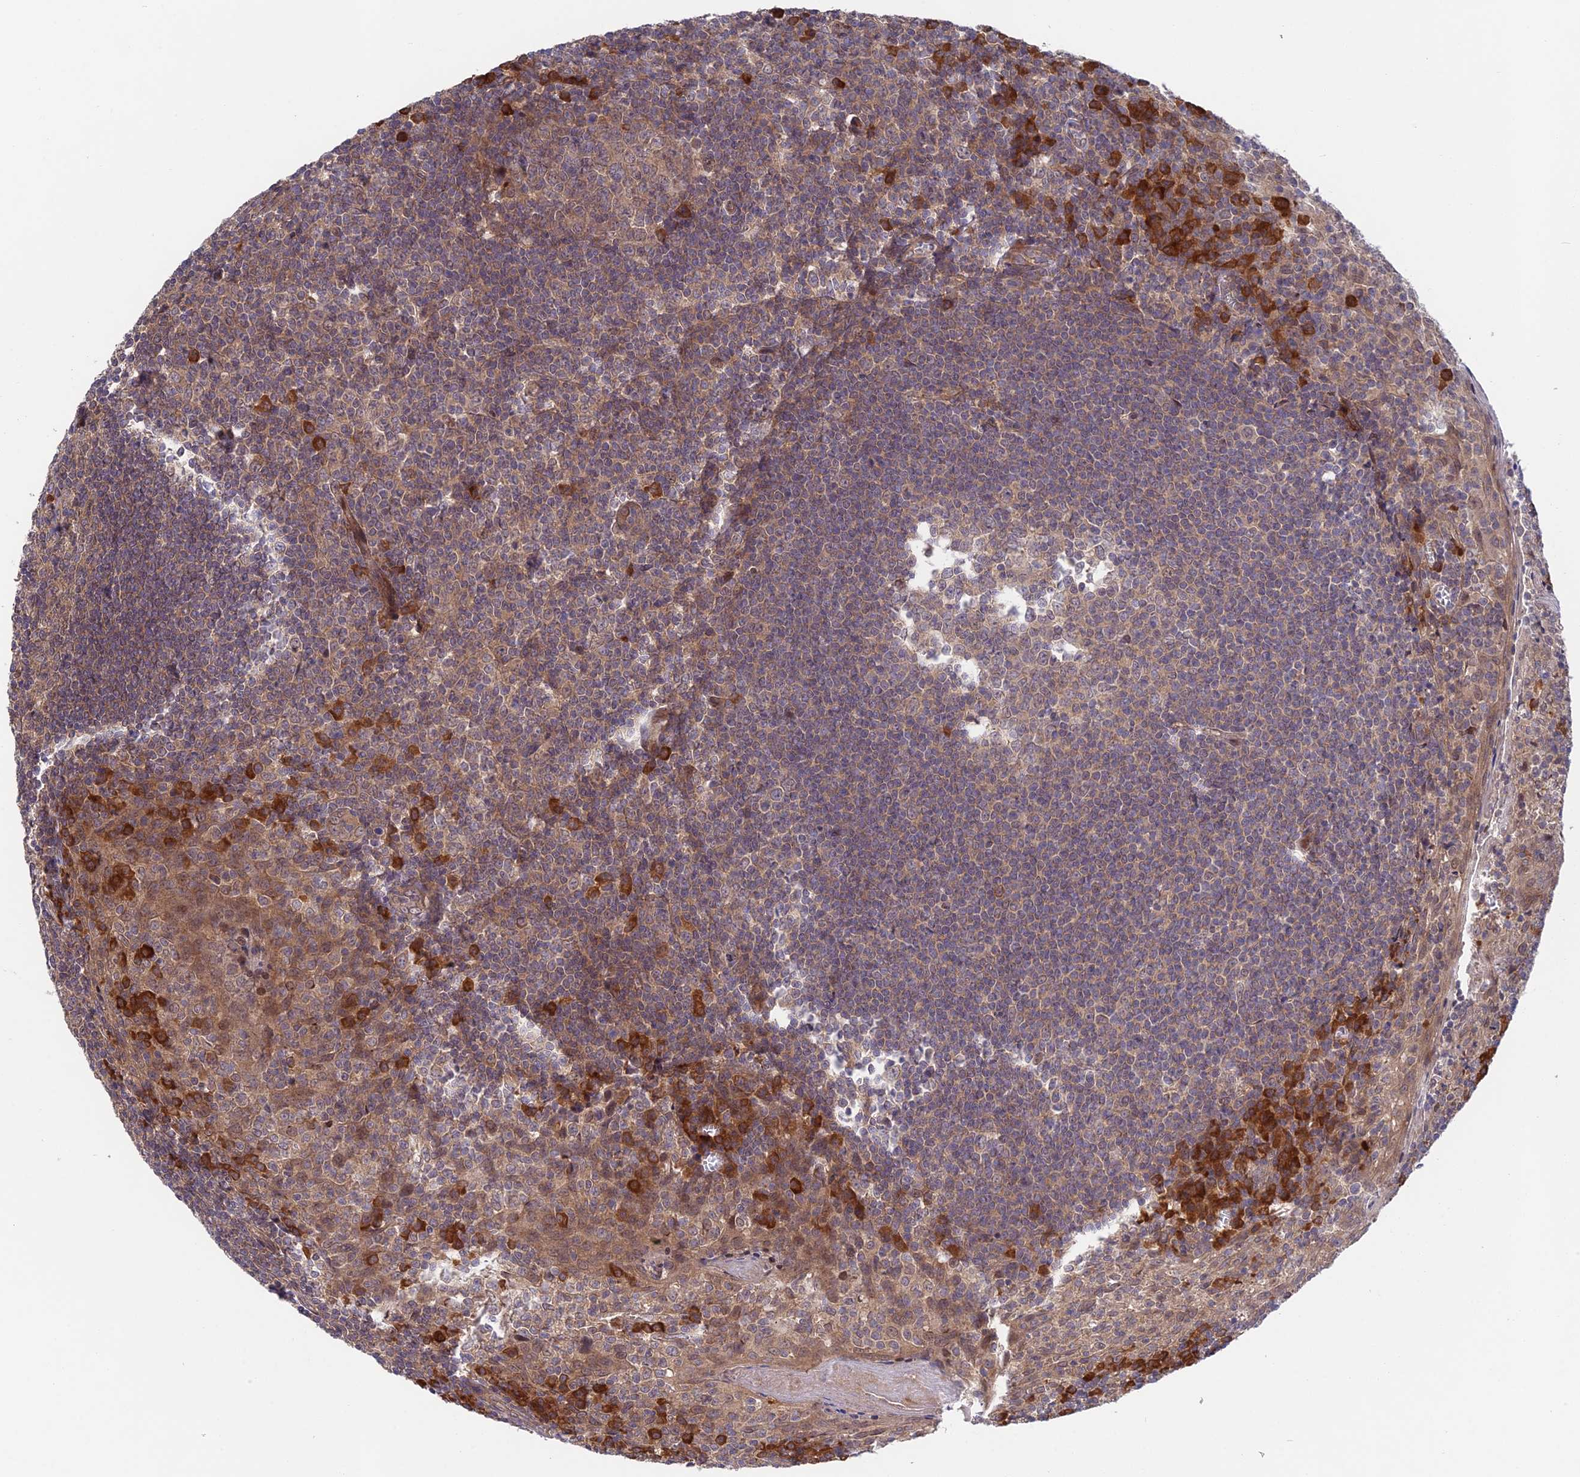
{"staining": {"intensity": "strong", "quantity": "<25%", "location": "cytoplasmic/membranous"}, "tissue": "tonsil", "cell_type": "Germinal center cells", "image_type": "normal", "snomed": [{"axis": "morphology", "description": "Normal tissue, NOS"}, {"axis": "topography", "description": "Tonsil"}], "caption": "Human tonsil stained with a brown dye exhibits strong cytoplasmic/membranous positive staining in approximately <25% of germinal center cells.", "gene": "UROS", "patient": {"sex": "male", "age": 27}}